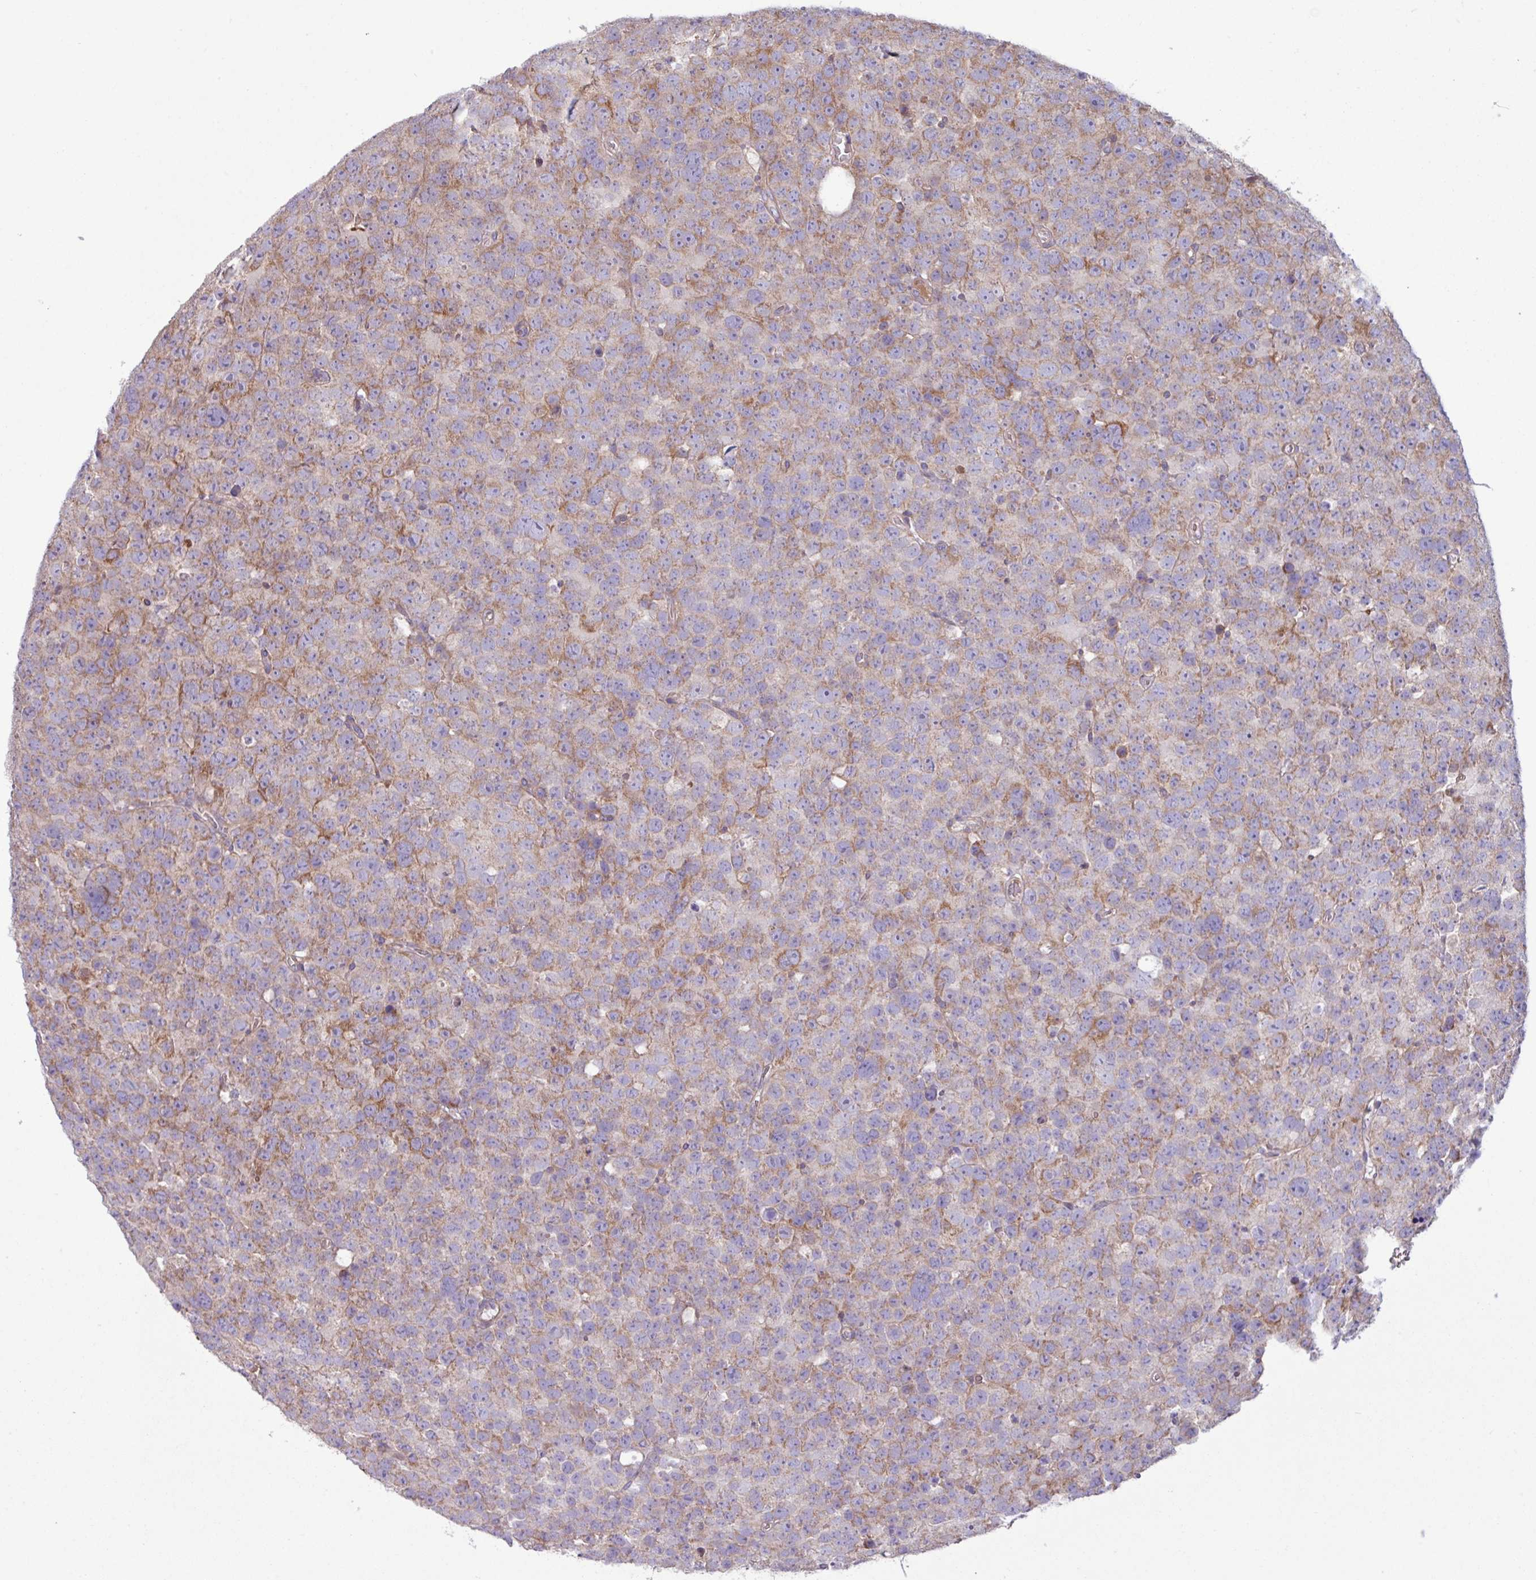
{"staining": {"intensity": "moderate", "quantity": "<25%", "location": "cytoplasmic/membranous"}, "tissue": "testis cancer", "cell_type": "Tumor cells", "image_type": "cancer", "snomed": [{"axis": "morphology", "description": "Seminoma, NOS"}, {"axis": "topography", "description": "Testis"}], "caption": "Protein expression by IHC exhibits moderate cytoplasmic/membranous staining in approximately <25% of tumor cells in seminoma (testis).", "gene": "PDPR", "patient": {"sex": "male", "age": 71}}